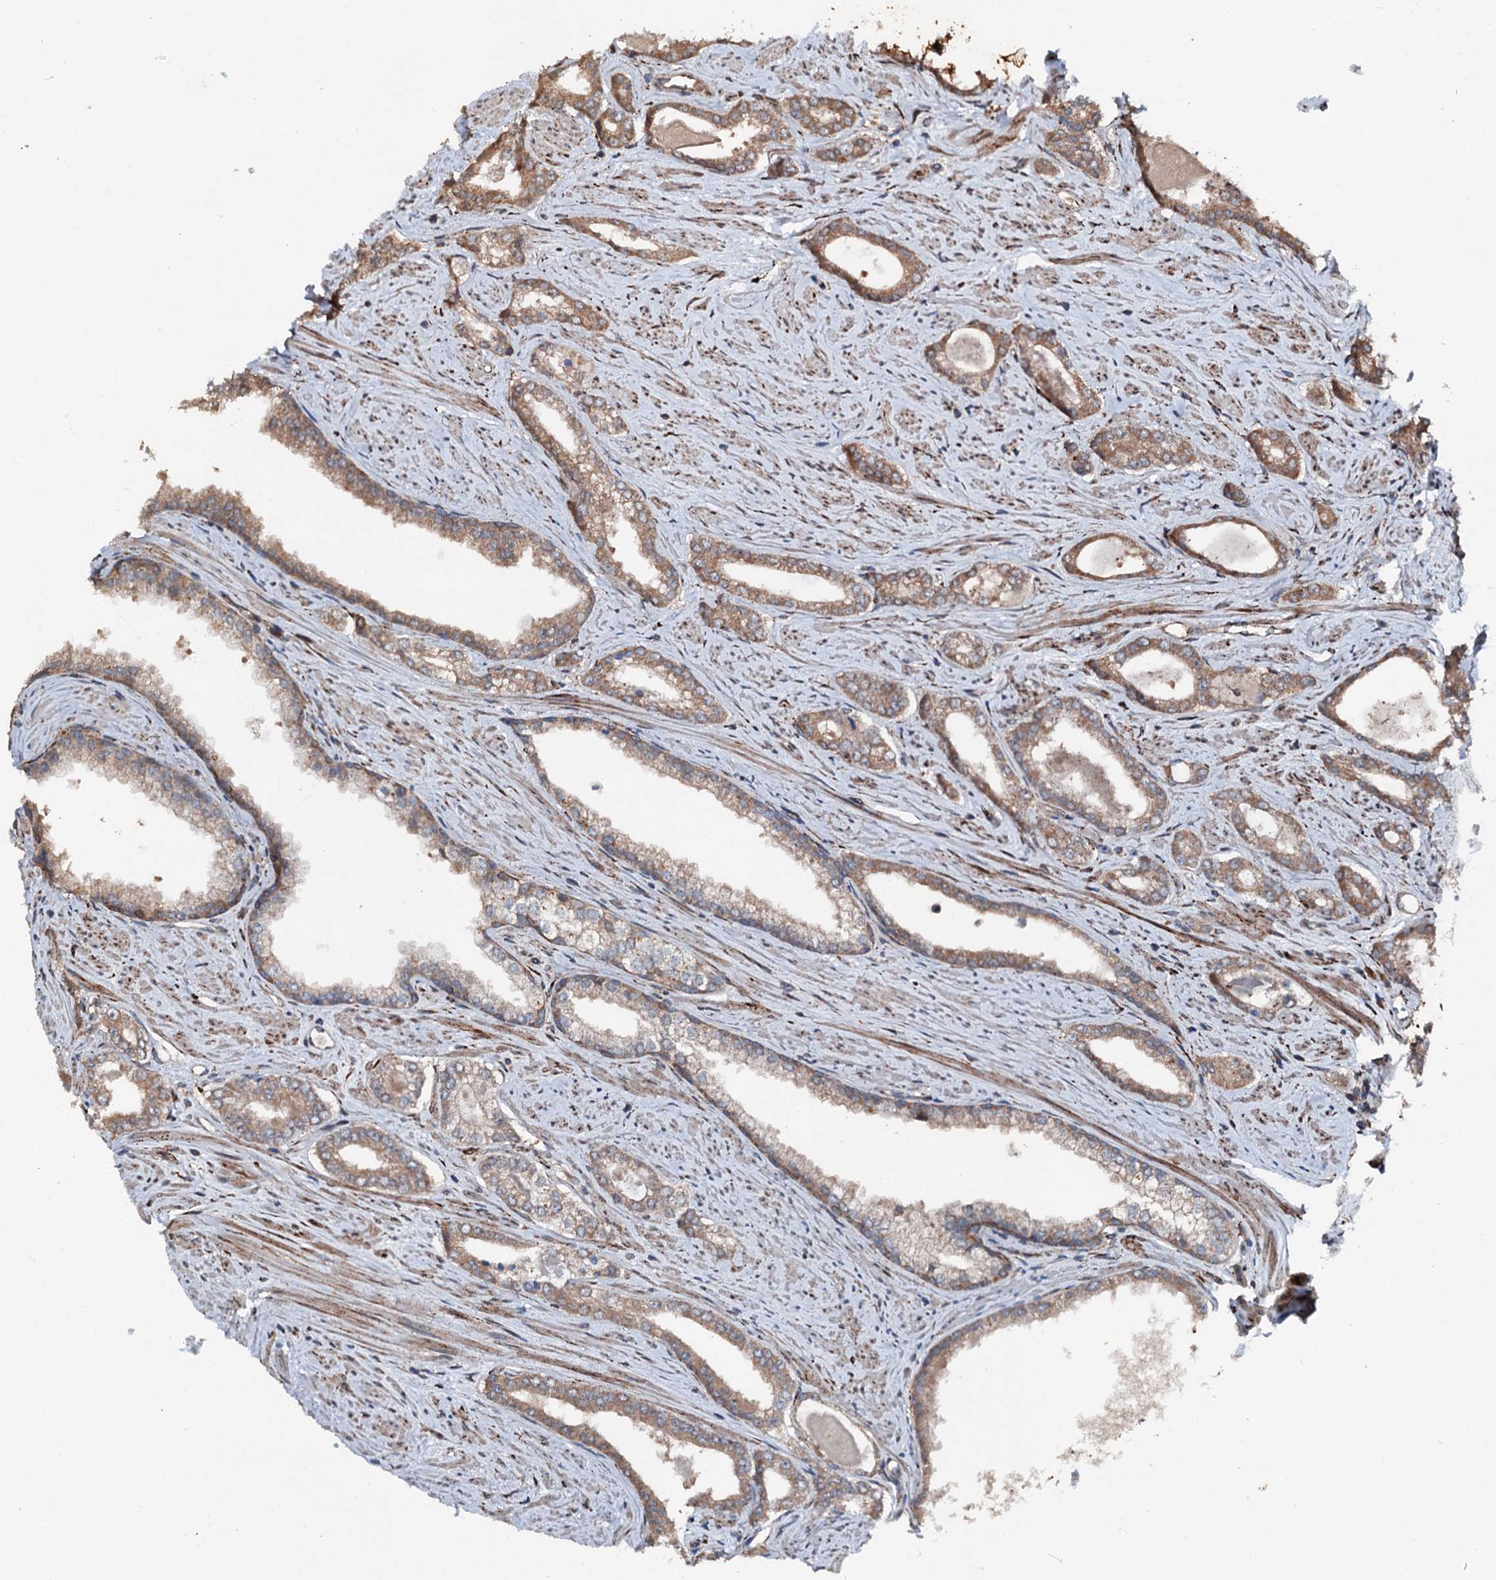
{"staining": {"intensity": "moderate", "quantity": ">75%", "location": "cytoplasmic/membranous"}, "tissue": "prostate cancer", "cell_type": "Tumor cells", "image_type": "cancer", "snomed": [{"axis": "morphology", "description": "Adenocarcinoma, Low grade"}, {"axis": "topography", "description": "Prostate and seminal vesicle, NOS"}], "caption": "Immunohistochemical staining of human prostate adenocarcinoma (low-grade) demonstrates moderate cytoplasmic/membranous protein staining in approximately >75% of tumor cells. (Brightfield microscopy of DAB IHC at high magnification).", "gene": "DDIAS", "patient": {"sex": "male", "age": 60}}